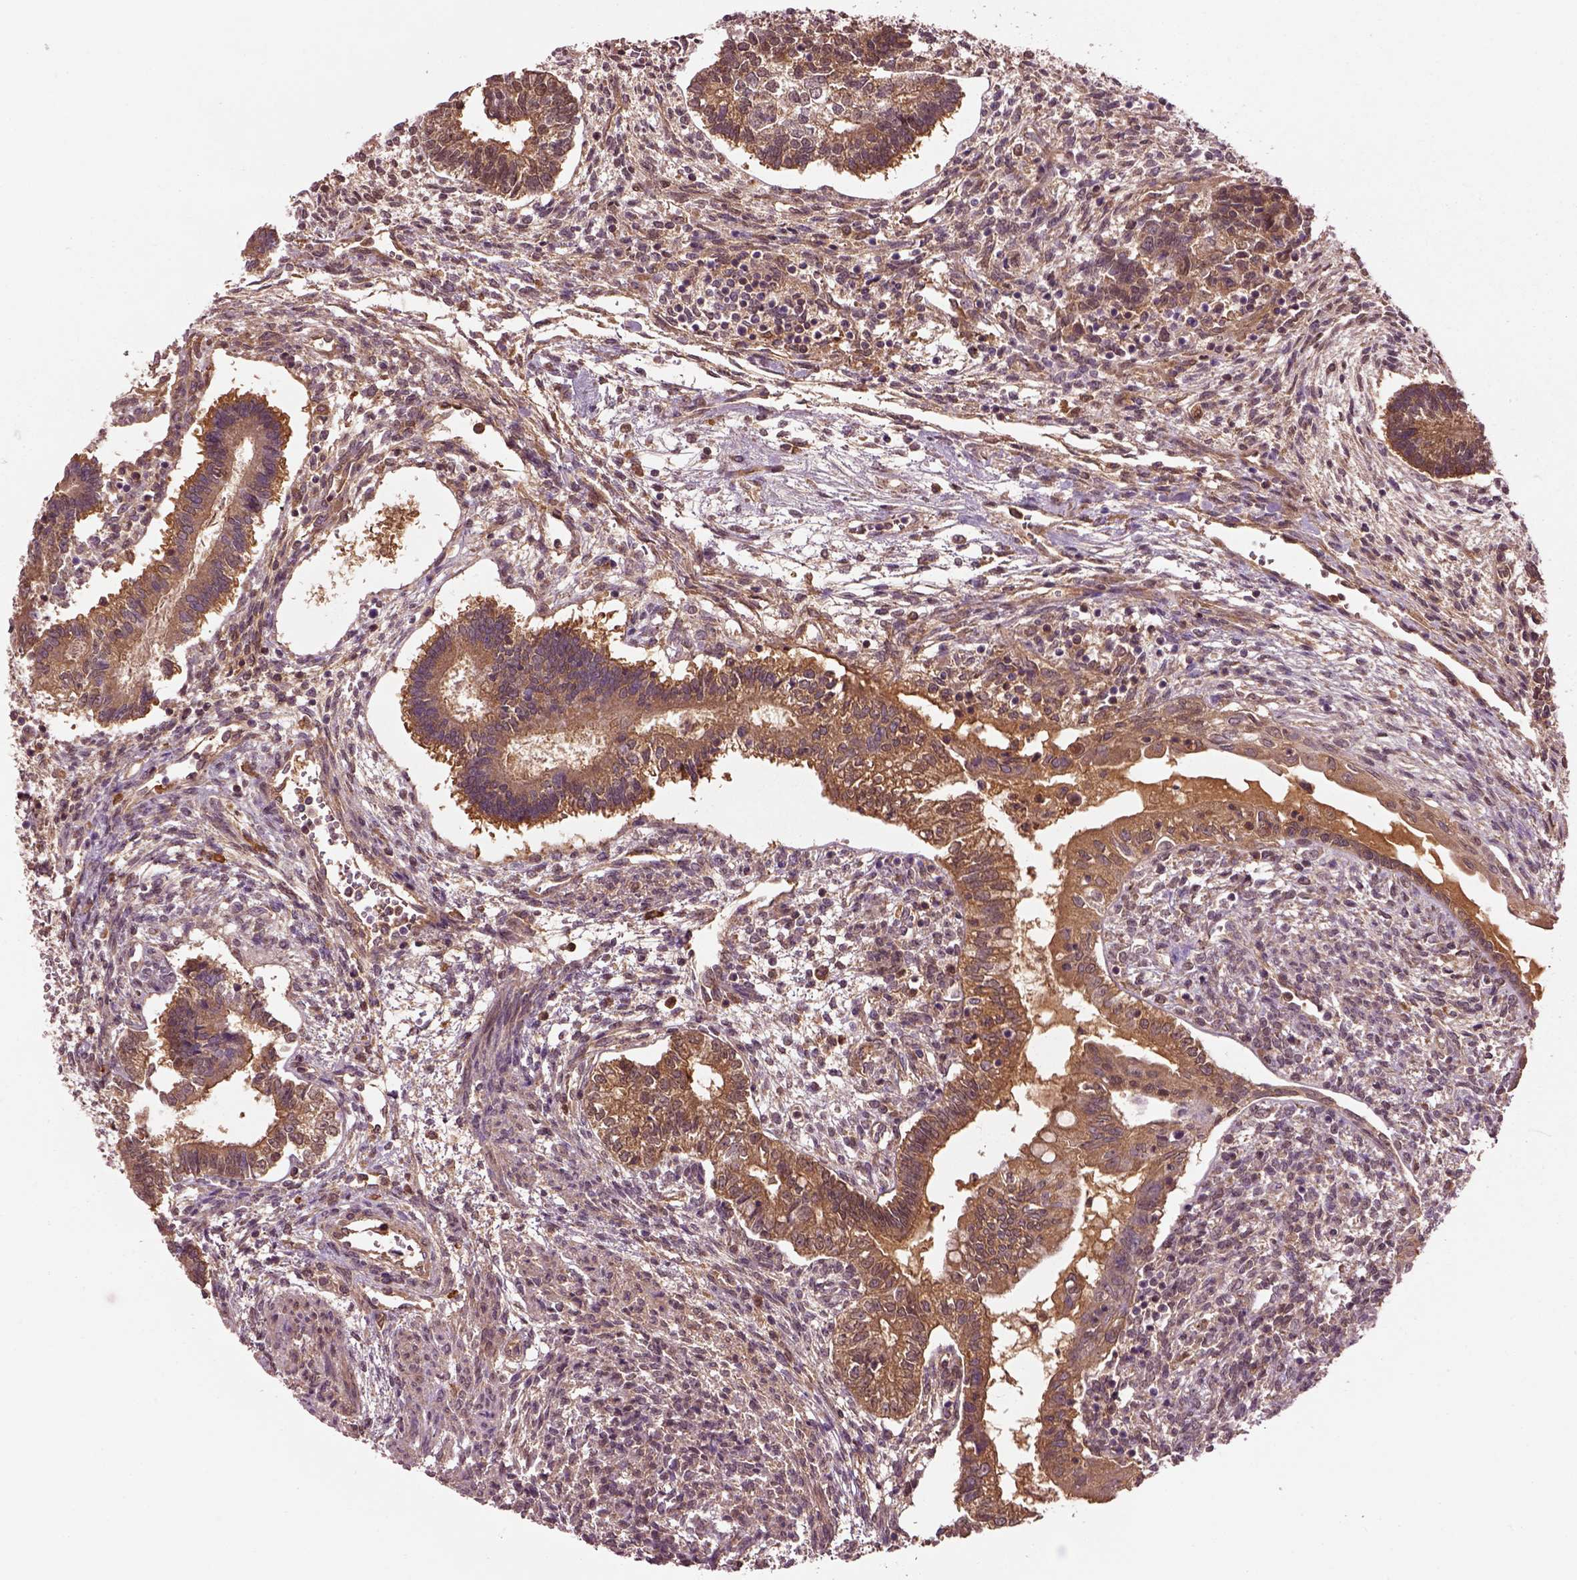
{"staining": {"intensity": "moderate", "quantity": ">75%", "location": "cytoplasmic/membranous"}, "tissue": "testis cancer", "cell_type": "Tumor cells", "image_type": "cancer", "snomed": [{"axis": "morphology", "description": "Carcinoma, Embryonal, NOS"}, {"axis": "topography", "description": "Testis"}], "caption": "Embryonal carcinoma (testis) tissue demonstrates moderate cytoplasmic/membranous staining in about >75% of tumor cells", "gene": "MDP1", "patient": {"sex": "male", "age": 37}}